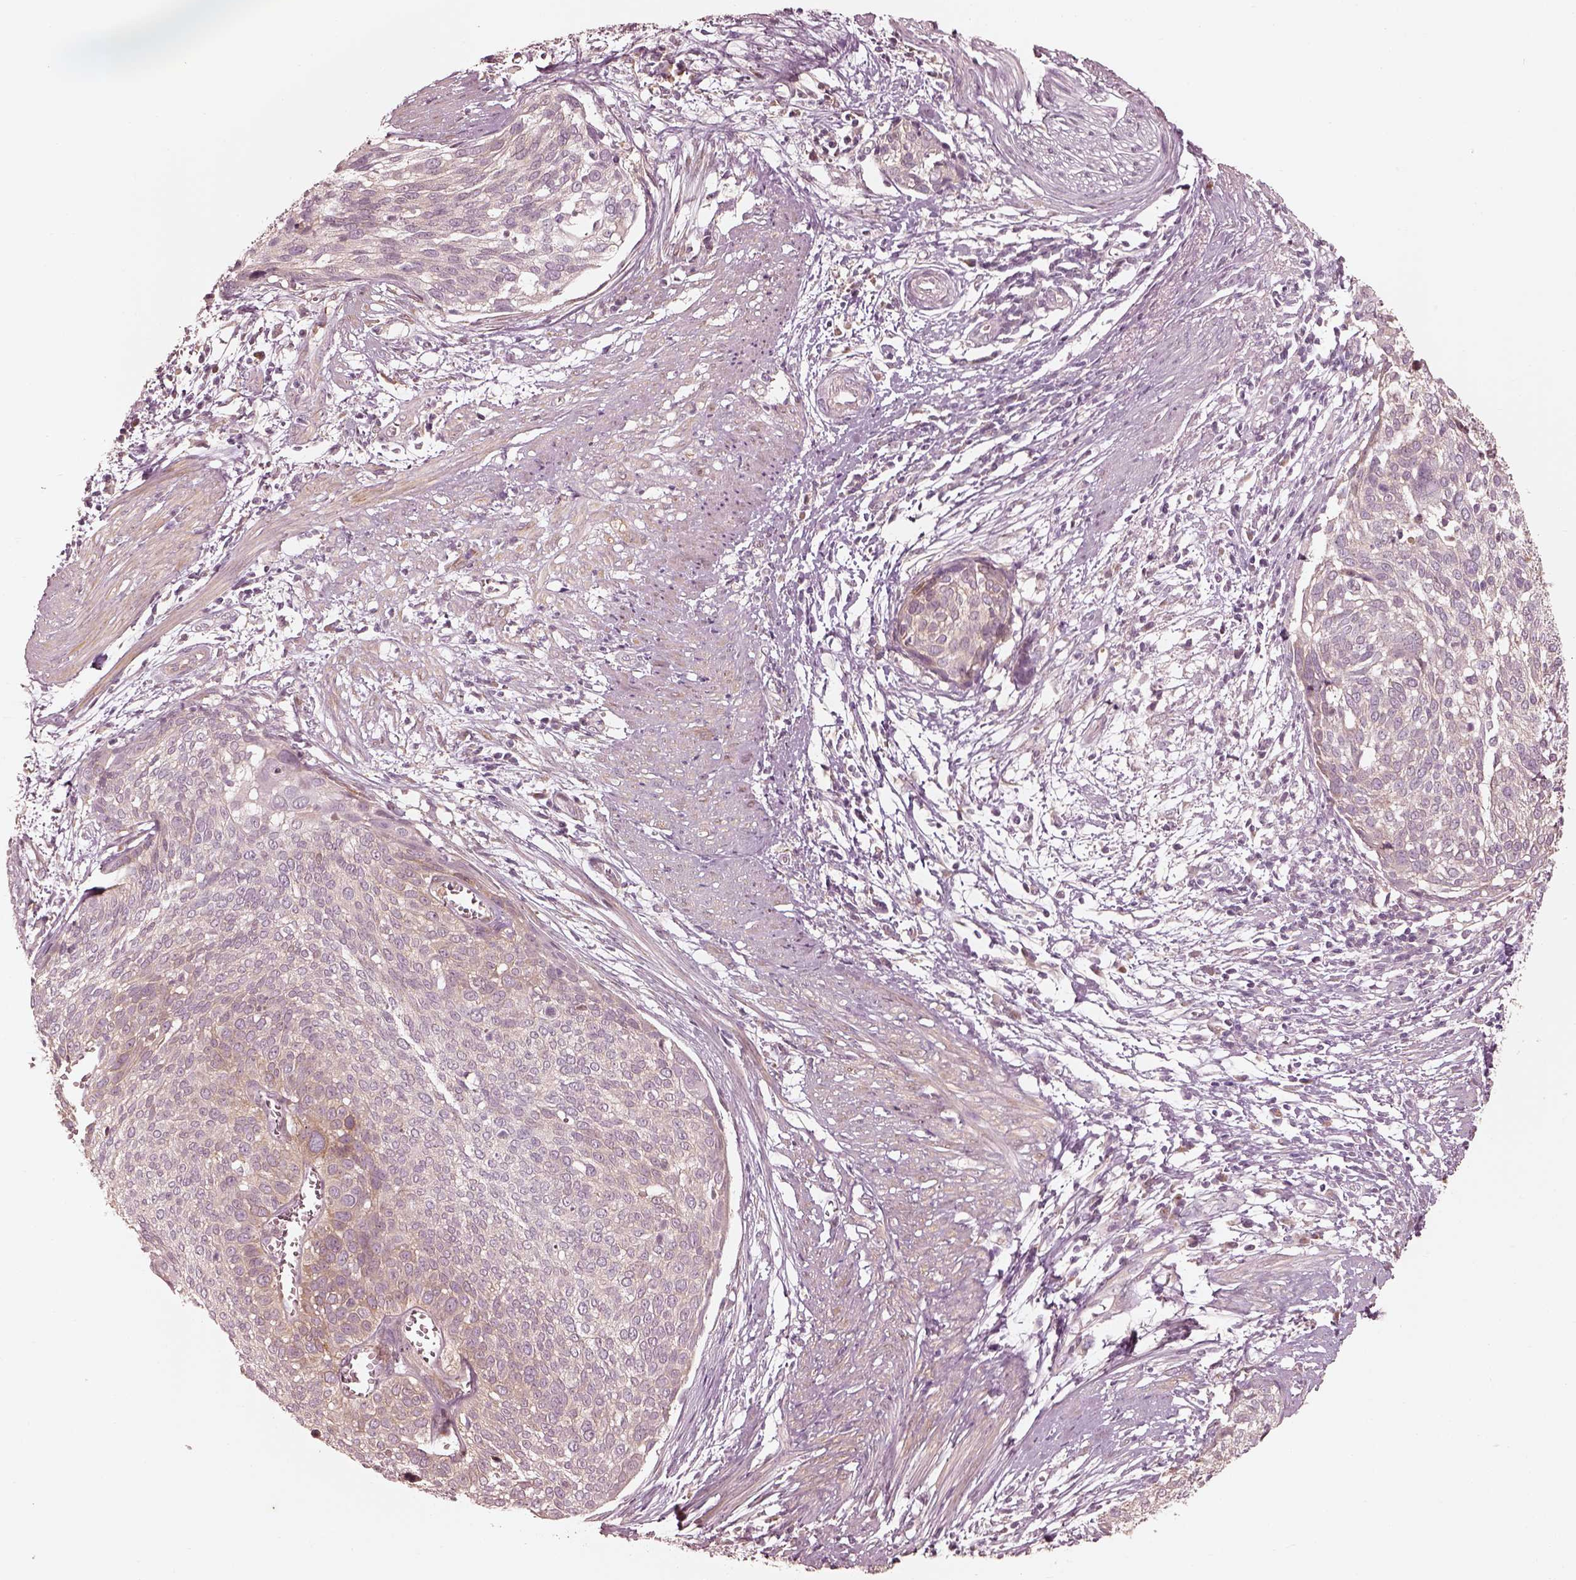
{"staining": {"intensity": "weak", "quantity": "25%-75%", "location": "cytoplasmic/membranous"}, "tissue": "cervical cancer", "cell_type": "Tumor cells", "image_type": "cancer", "snomed": [{"axis": "morphology", "description": "Squamous cell carcinoma, NOS"}, {"axis": "topography", "description": "Cervix"}], "caption": "This micrograph reveals IHC staining of cervical cancer, with low weak cytoplasmic/membranous positivity in about 25%-75% of tumor cells.", "gene": "WLS", "patient": {"sex": "female", "age": 39}}